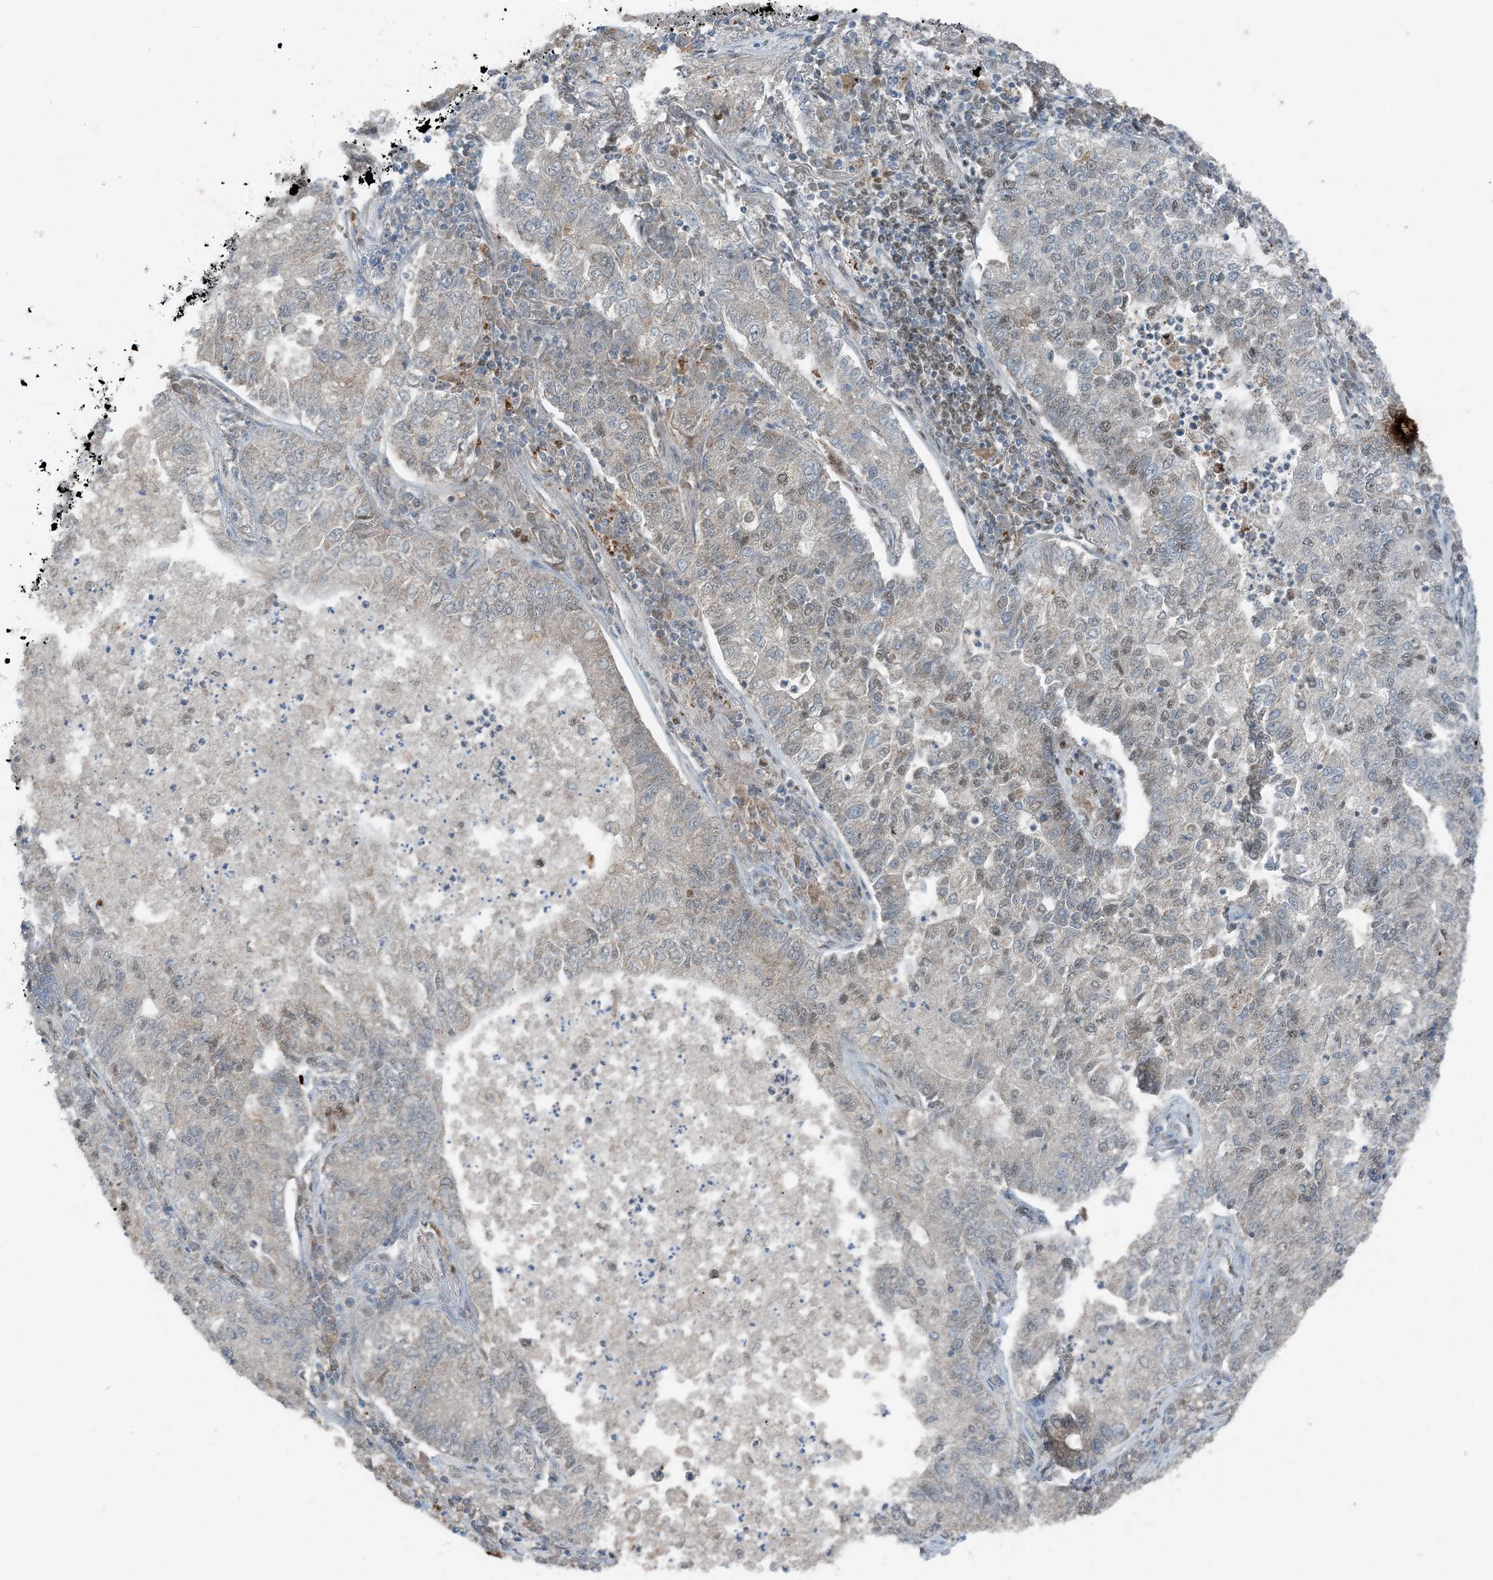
{"staining": {"intensity": "weak", "quantity": "<25%", "location": "cytoplasmic/membranous"}, "tissue": "lung cancer", "cell_type": "Tumor cells", "image_type": "cancer", "snomed": [{"axis": "morphology", "description": "Adenocarcinoma, NOS"}, {"axis": "topography", "description": "Lung"}], "caption": "Immunohistochemical staining of human lung adenocarcinoma shows no significant expression in tumor cells.", "gene": "TADA2B", "patient": {"sex": "male", "age": 49}}